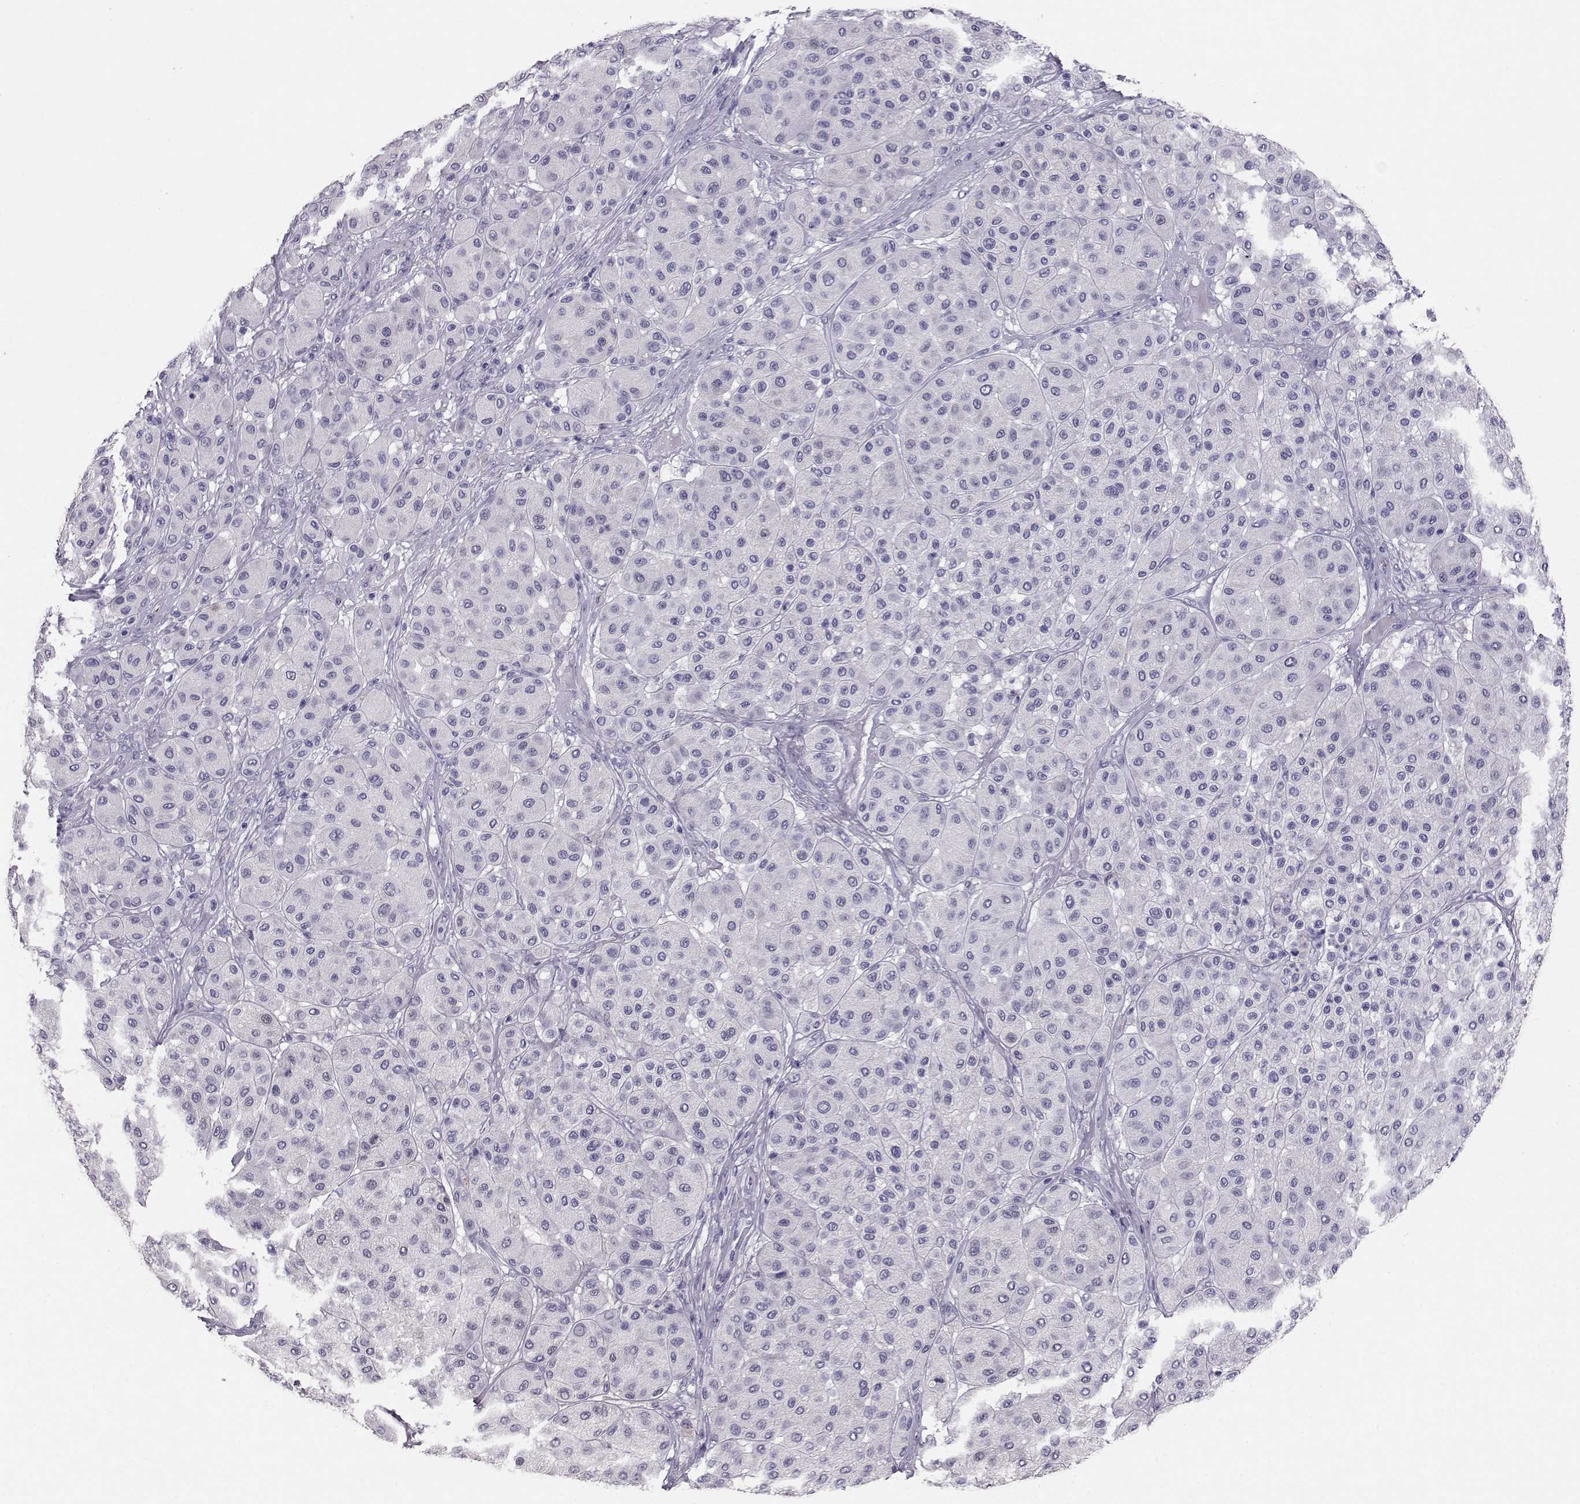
{"staining": {"intensity": "negative", "quantity": "none", "location": "none"}, "tissue": "melanoma", "cell_type": "Tumor cells", "image_type": "cancer", "snomed": [{"axis": "morphology", "description": "Malignant melanoma, Metastatic site"}, {"axis": "topography", "description": "Smooth muscle"}], "caption": "Immunohistochemical staining of human malignant melanoma (metastatic site) shows no significant staining in tumor cells.", "gene": "RD3", "patient": {"sex": "male", "age": 41}}